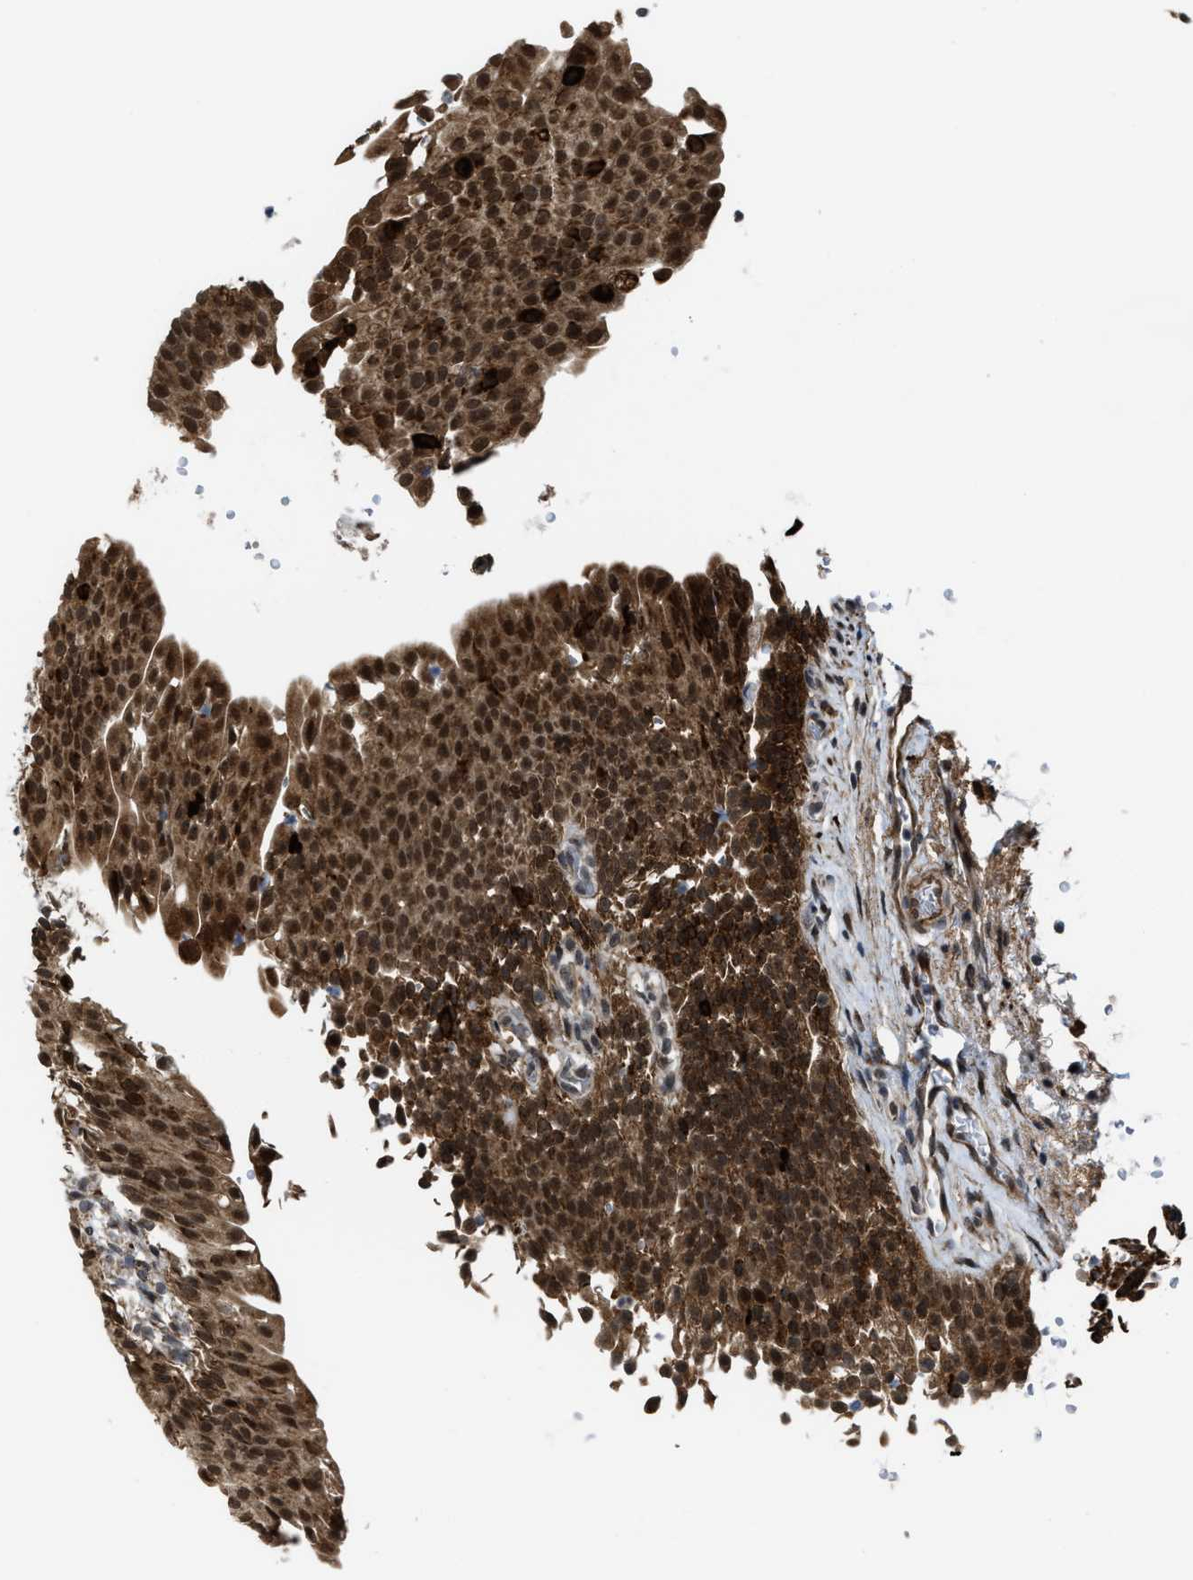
{"staining": {"intensity": "strong", "quantity": ">75%", "location": "cytoplasmic/membranous,nuclear"}, "tissue": "urinary bladder", "cell_type": "Urothelial cells", "image_type": "normal", "snomed": [{"axis": "morphology", "description": "Normal tissue, NOS"}, {"axis": "topography", "description": "Urinary bladder"}], "caption": "High-magnification brightfield microscopy of unremarkable urinary bladder stained with DAB (brown) and counterstained with hematoxylin (blue). urothelial cells exhibit strong cytoplasmic/membranous,nuclear expression is appreciated in about>75% of cells.", "gene": "ZNF250", "patient": {"sex": "female", "age": 60}}